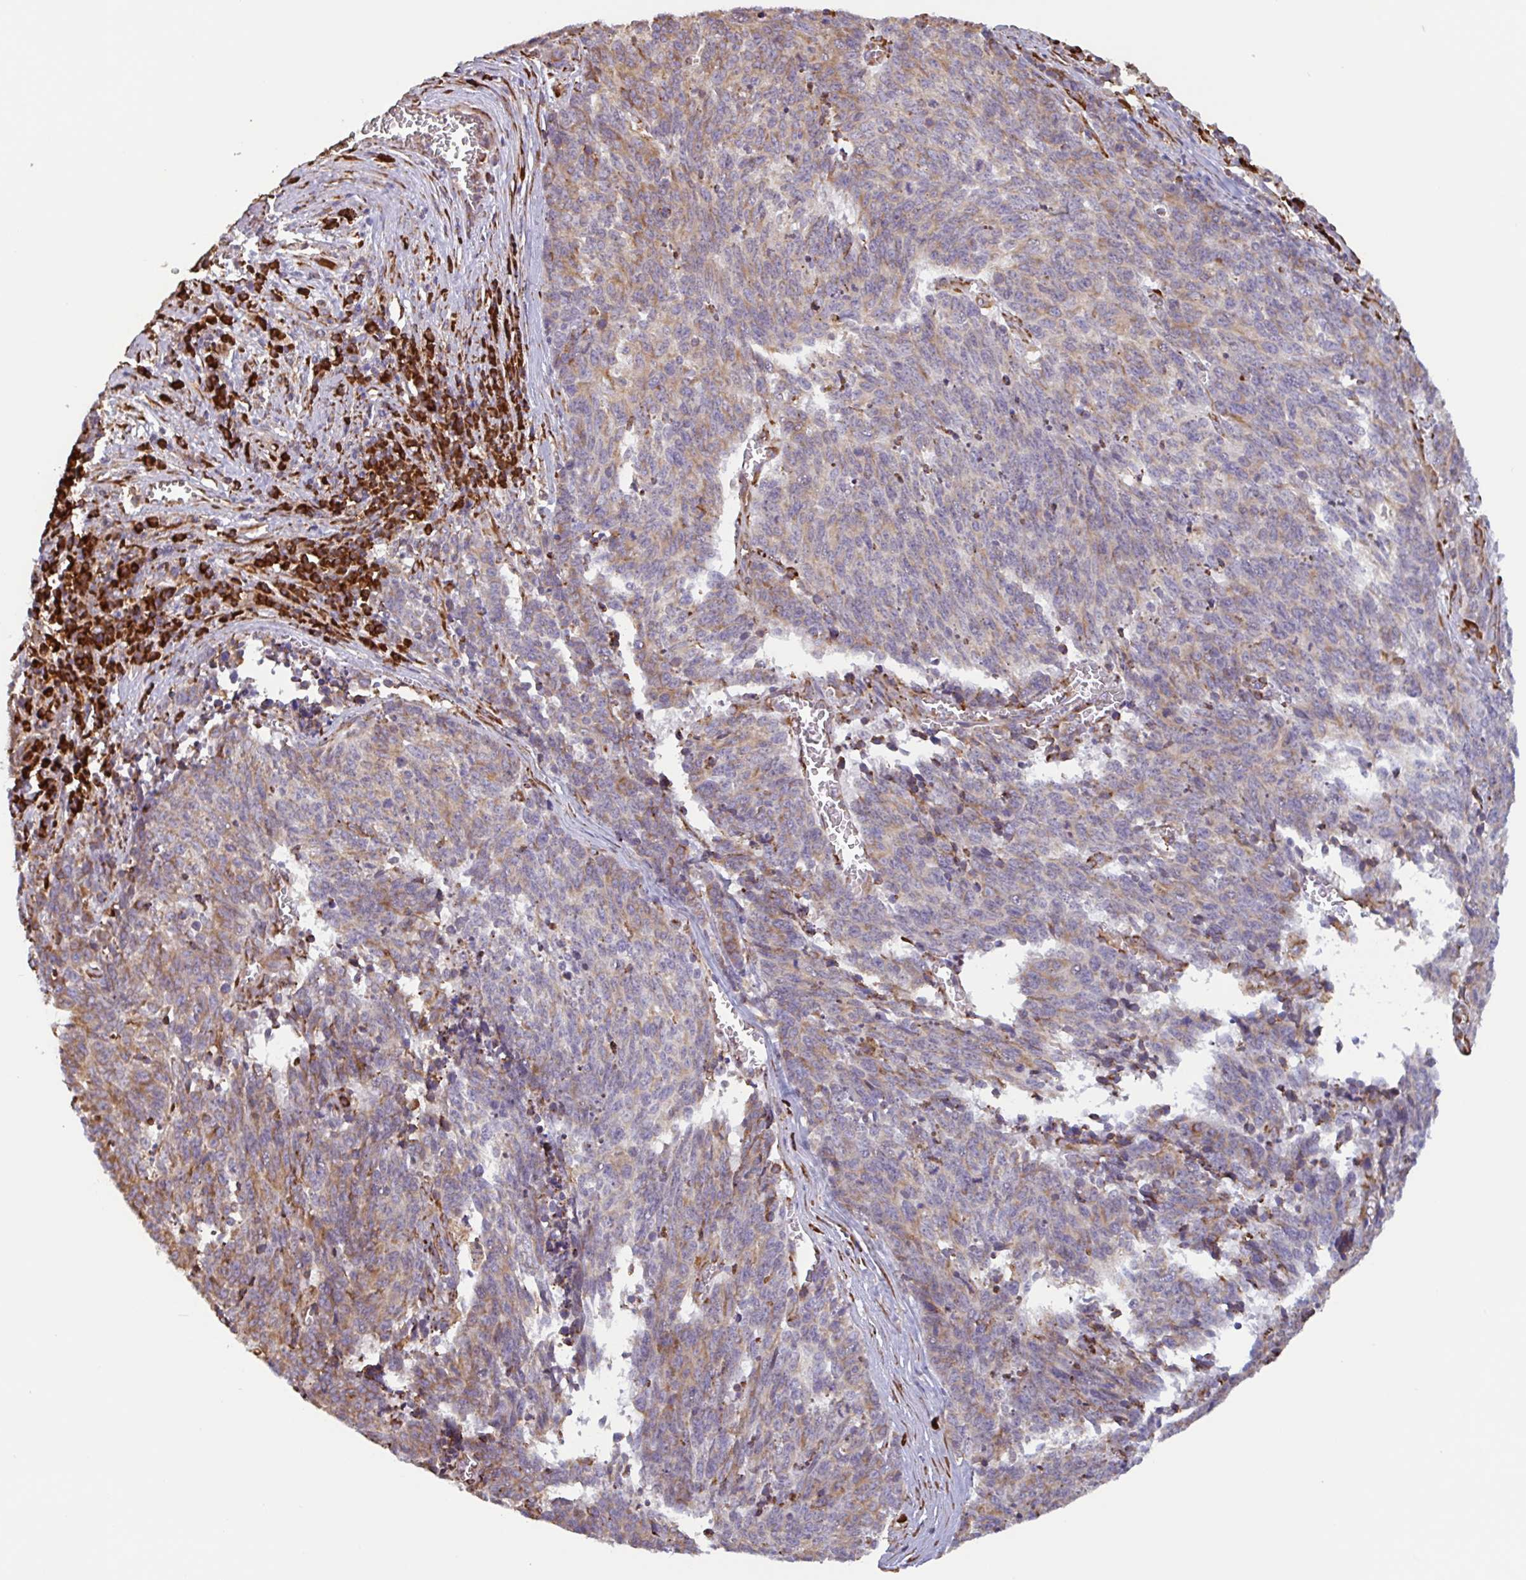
{"staining": {"intensity": "moderate", "quantity": "<25%", "location": "cytoplasmic/membranous"}, "tissue": "cervical cancer", "cell_type": "Tumor cells", "image_type": "cancer", "snomed": [{"axis": "morphology", "description": "Squamous cell carcinoma, NOS"}, {"axis": "topography", "description": "Cervix"}], "caption": "IHC histopathology image of neoplastic tissue: squamous cell carcinoma (cervical) stained using immunohistochemistry exhibits low levels of moderate protein expression localized specifically in the cytoplasmic/membranous of tumor cells, appearing as a cytoplasmic/membranous brown color.", "gene": "DOK4", "patient": {"sex": "female", "age": 29}}